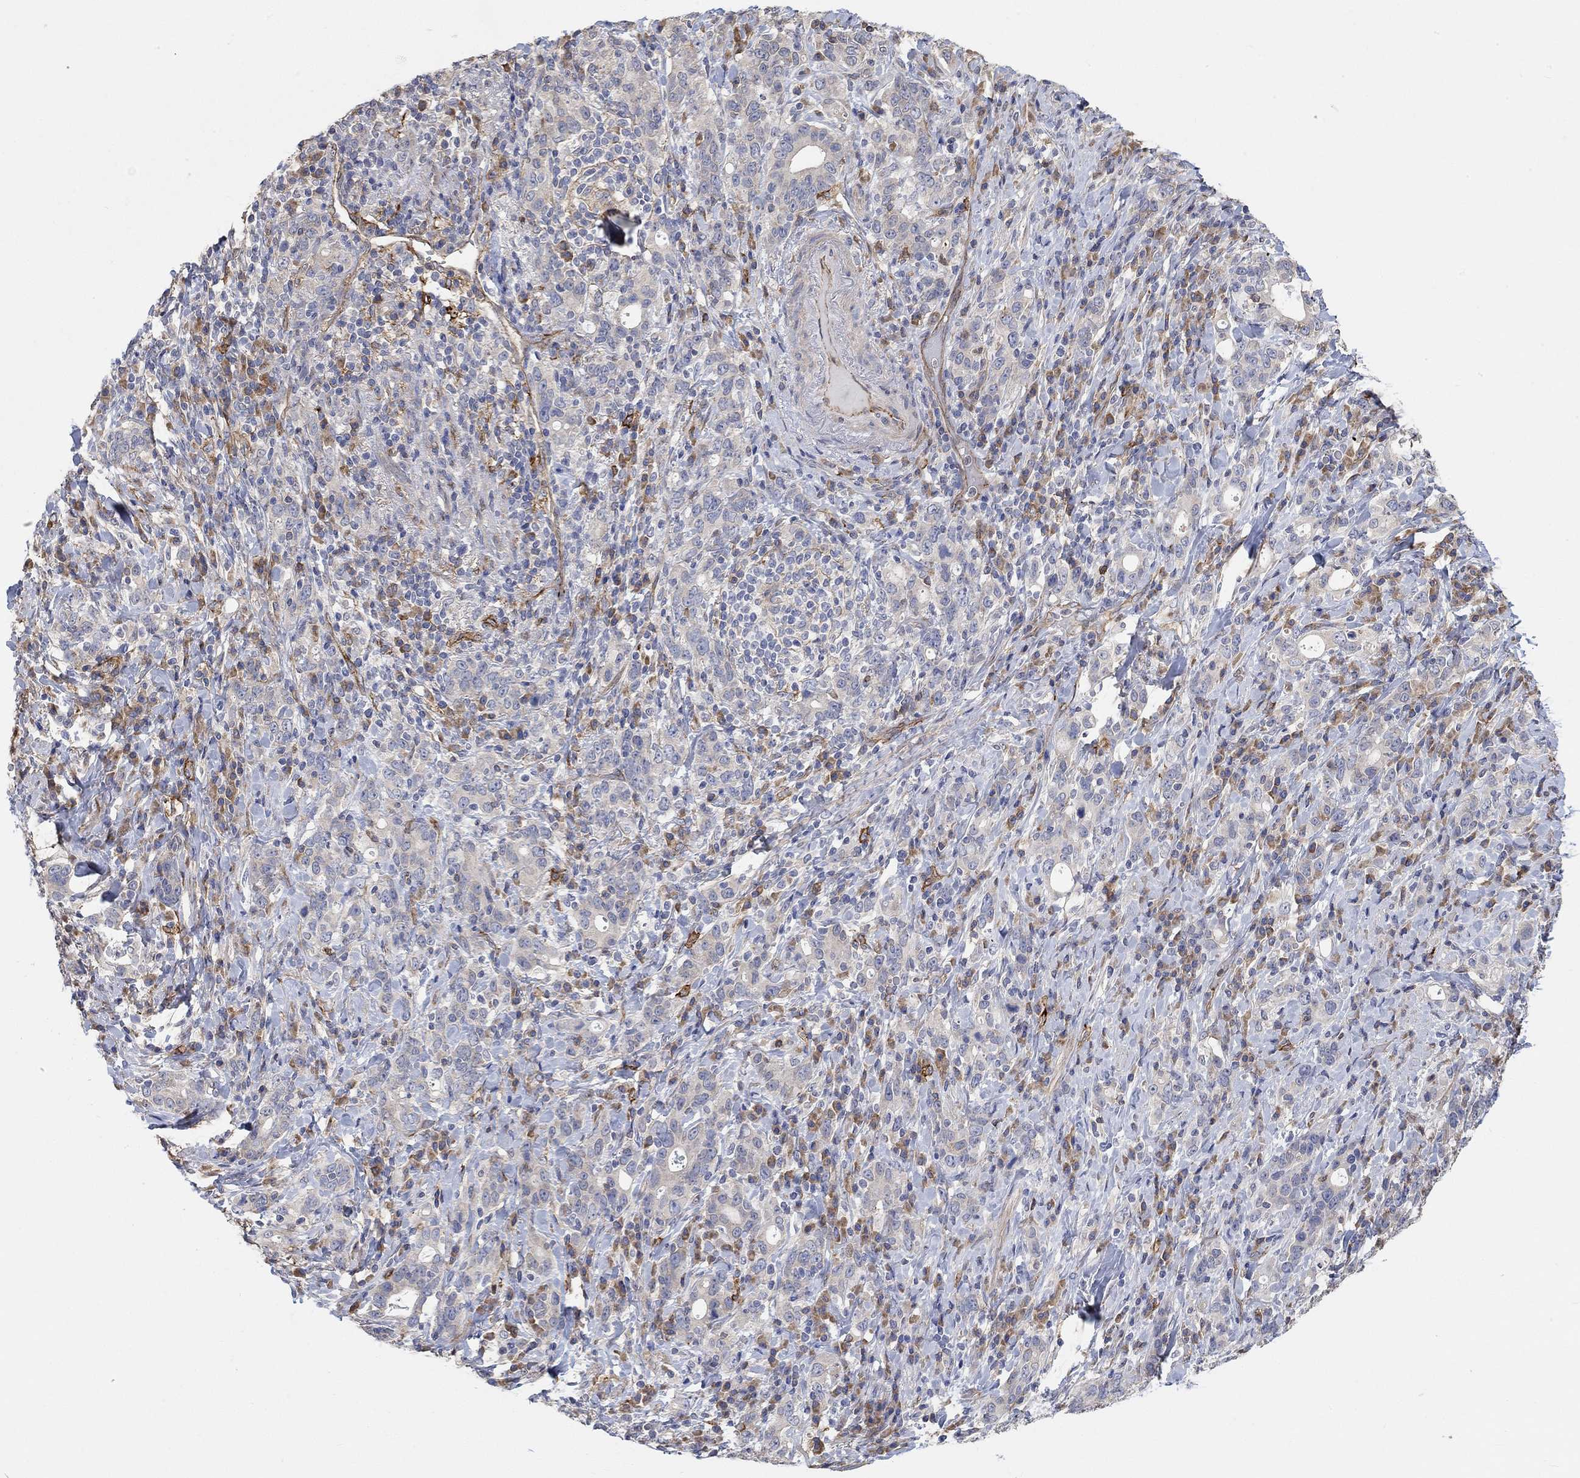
{"staining": {"intensity": "negative", "quantity": "none", "location": "none"}, "tissue": "stomach cancer", "cell_type": "Tumor cells", "image_type": "cancer", "snomed": [{"axis": "morphology", "description": "Adenocarcinoma, NOS"}, {"axis": "topography", "description": "Stomach"}], "caption": "The histopathology image reveals no significant staining in tumor cells of stomach cancer (adenocarcinoma).", "gene": "SYT16", "patient": {"sex": "male", "age": 79}}